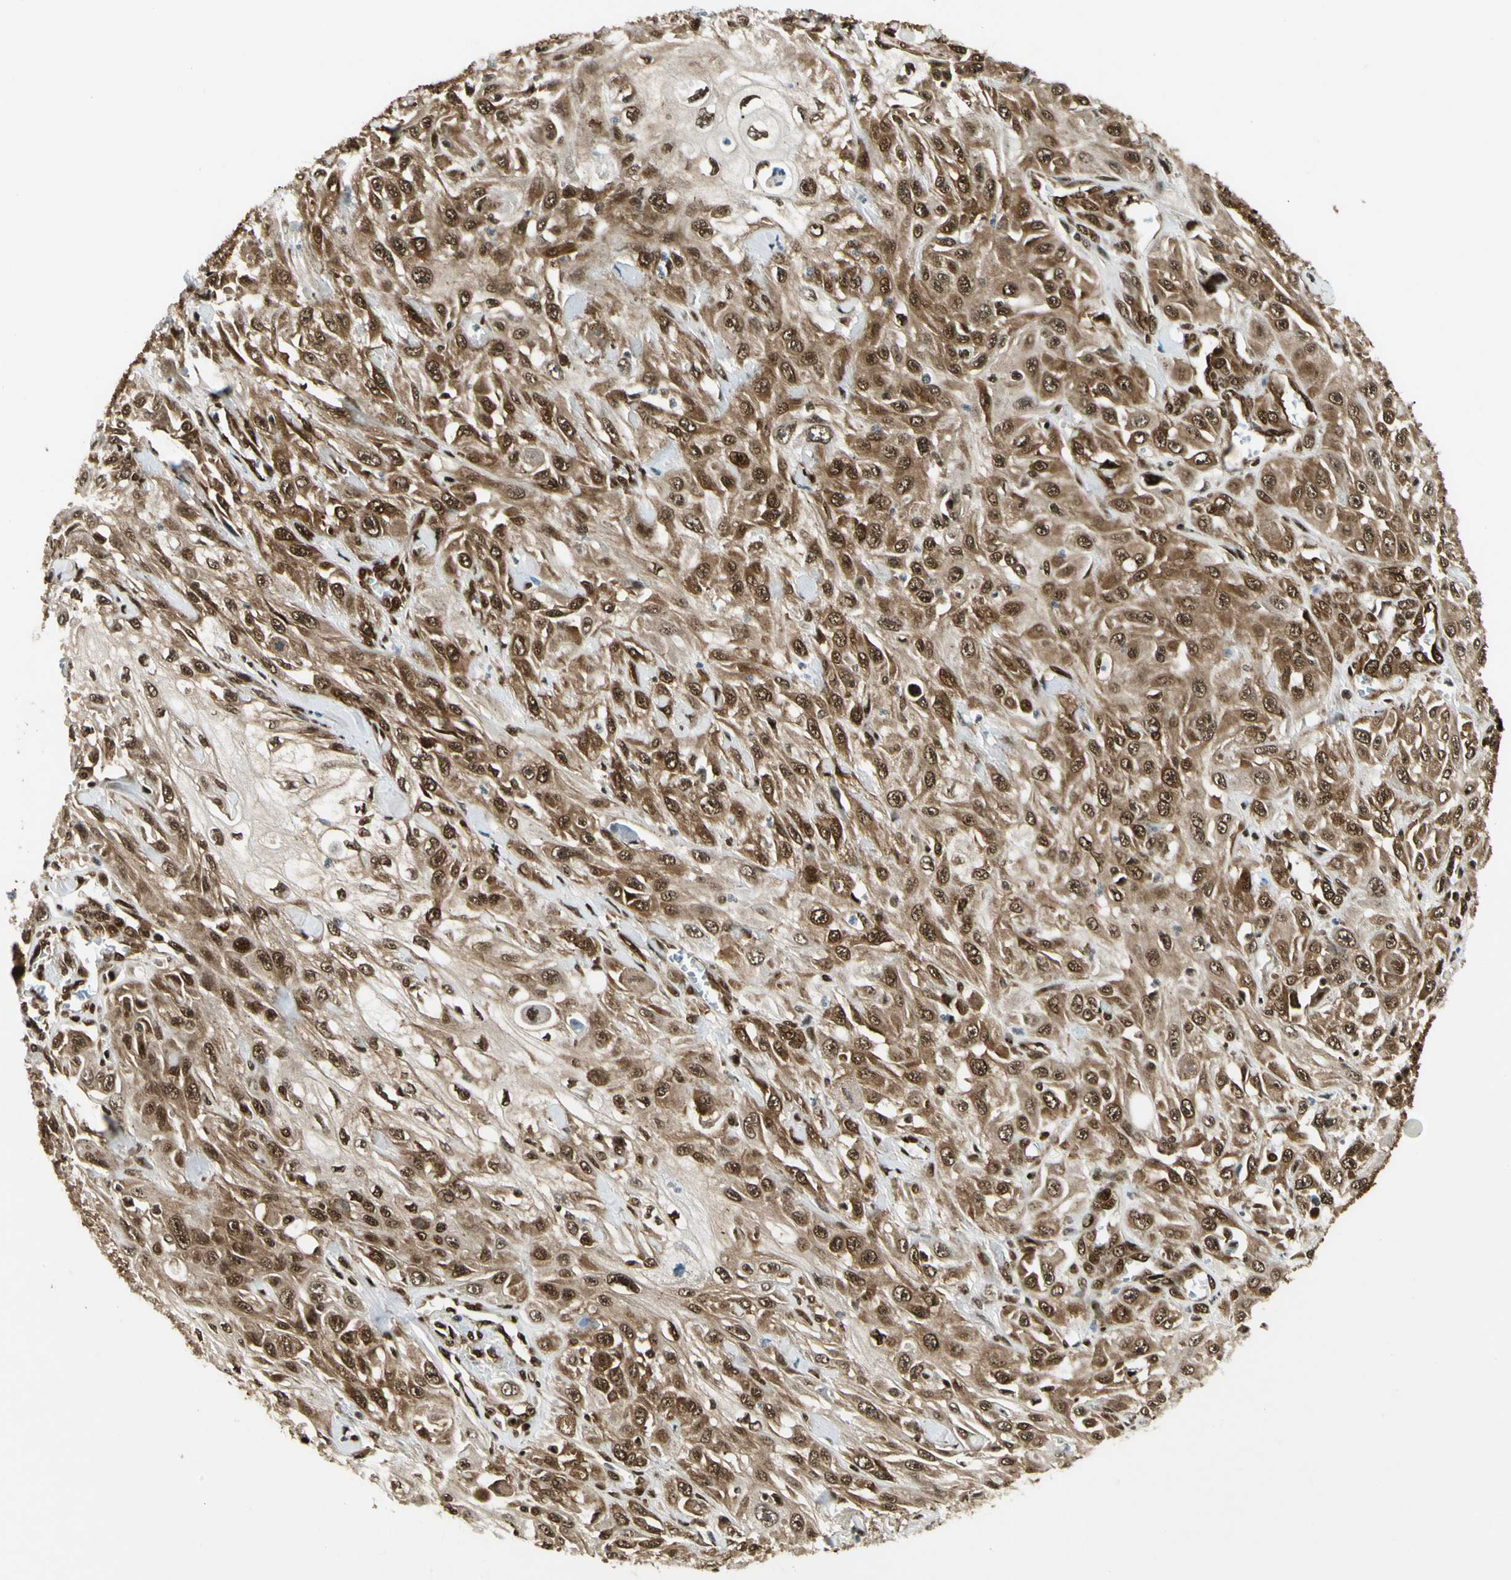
{"staining": {"intensity": "strong", "quantity": ">75%", "location": "cytoplasmic/membranous,nuclear"}, "tissue": "skin cancer", "cell_type": "Tumor cells", "image_type": "cancer", "snomed": [{"axis": "morphology", "description": "Squamous cell carcinoma, NOS"}, {"axis": "morphology", "description": "Squamous cell carcinoma, metastatic, NOS"}, {"axis": "topography", "description": "Skin"}, {"axis": "topography", "description": "Lymph node"}], "caption": "Brown immunohistochemical staining in skin cancer demonstrates strong cytoplasmic/membranous and nuclear positivity in approximately >75% of tumor cells. The staining was performed using DAB, with brown indicating positive protein expression. Nuclei are stained blue with hematoxylin.", "gene": "FUS", "patient": {"sex": "male", "age": 75}}